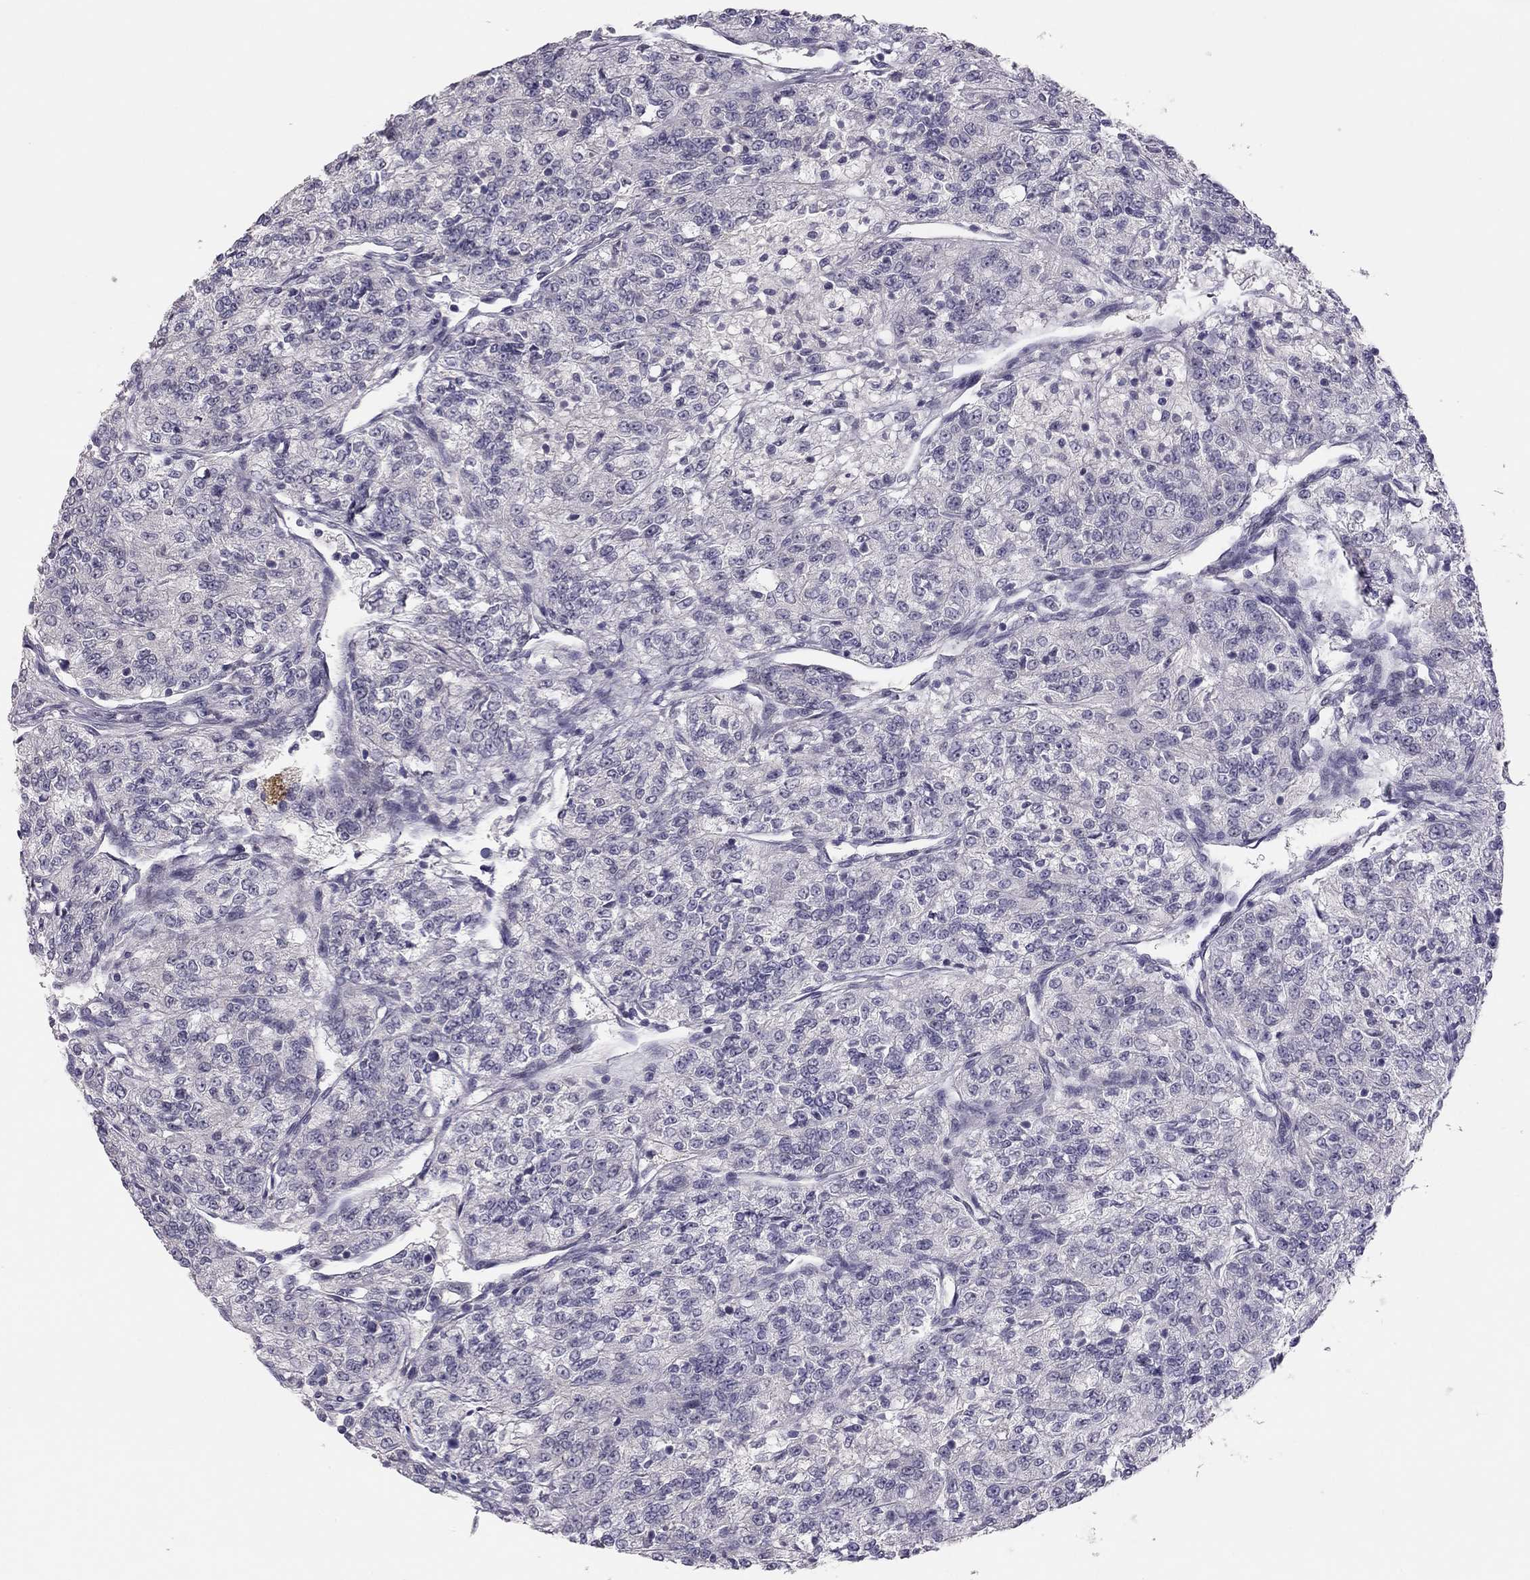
{"staining": {"intensity": "negative", "quantity": "none", "location": "none"}, "tissue": "renal cancer", "cell_type": "Tumor cells", "image_type": "cancer", "snomed": [{"axis": "morphology", "description": "Adenocarcinoma, NOS"}, {"axis": "topography", "description": "Kidney"}], "caption": "Tumor cells are negative for protein expression in human adenocarcinoma (renal).", "gene": "ADORA2A", "patient": {"sex": "female", "age": 63}}